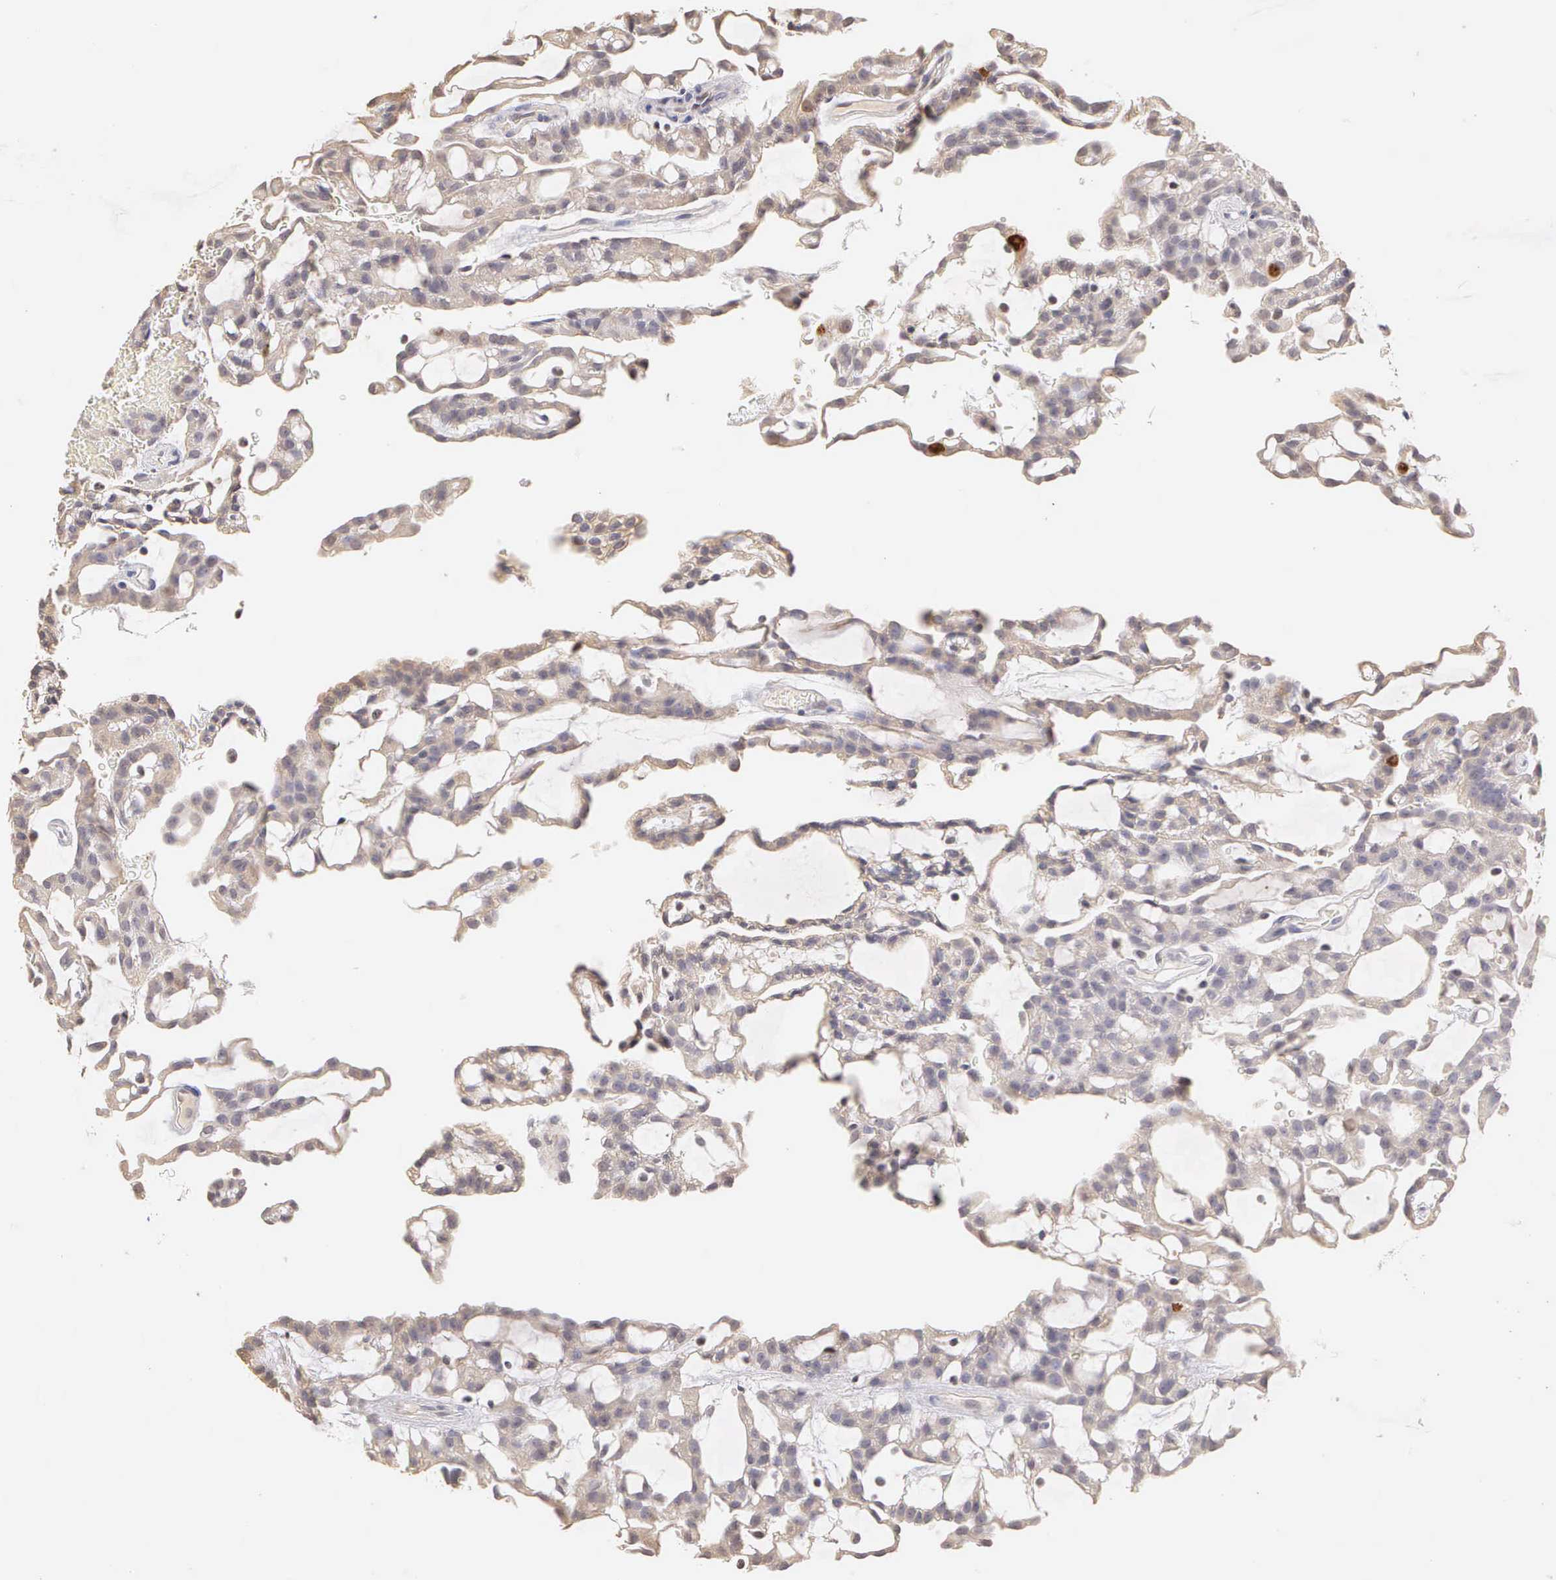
{"staining": {"intensity": "strong", "quantity": "<25%", "location": "nuclear"}, "tissue": "renal cancer", "cell_type": "Tumor cells", "image_type": "cancer", "snomed": [{"axis": "morphology", "description": "Adenocarcinoma, NOS"}, {"axis": "topography", "description": "Kidney"}], "caption": "There is medium levels of strong nuclear positivity in tumor cells of renal adenocarcinoma, as demonstrated by immunohistochemical staining (brown color).", "gene": "MKI67", "patient": {"sex": "male", "age": 63}}